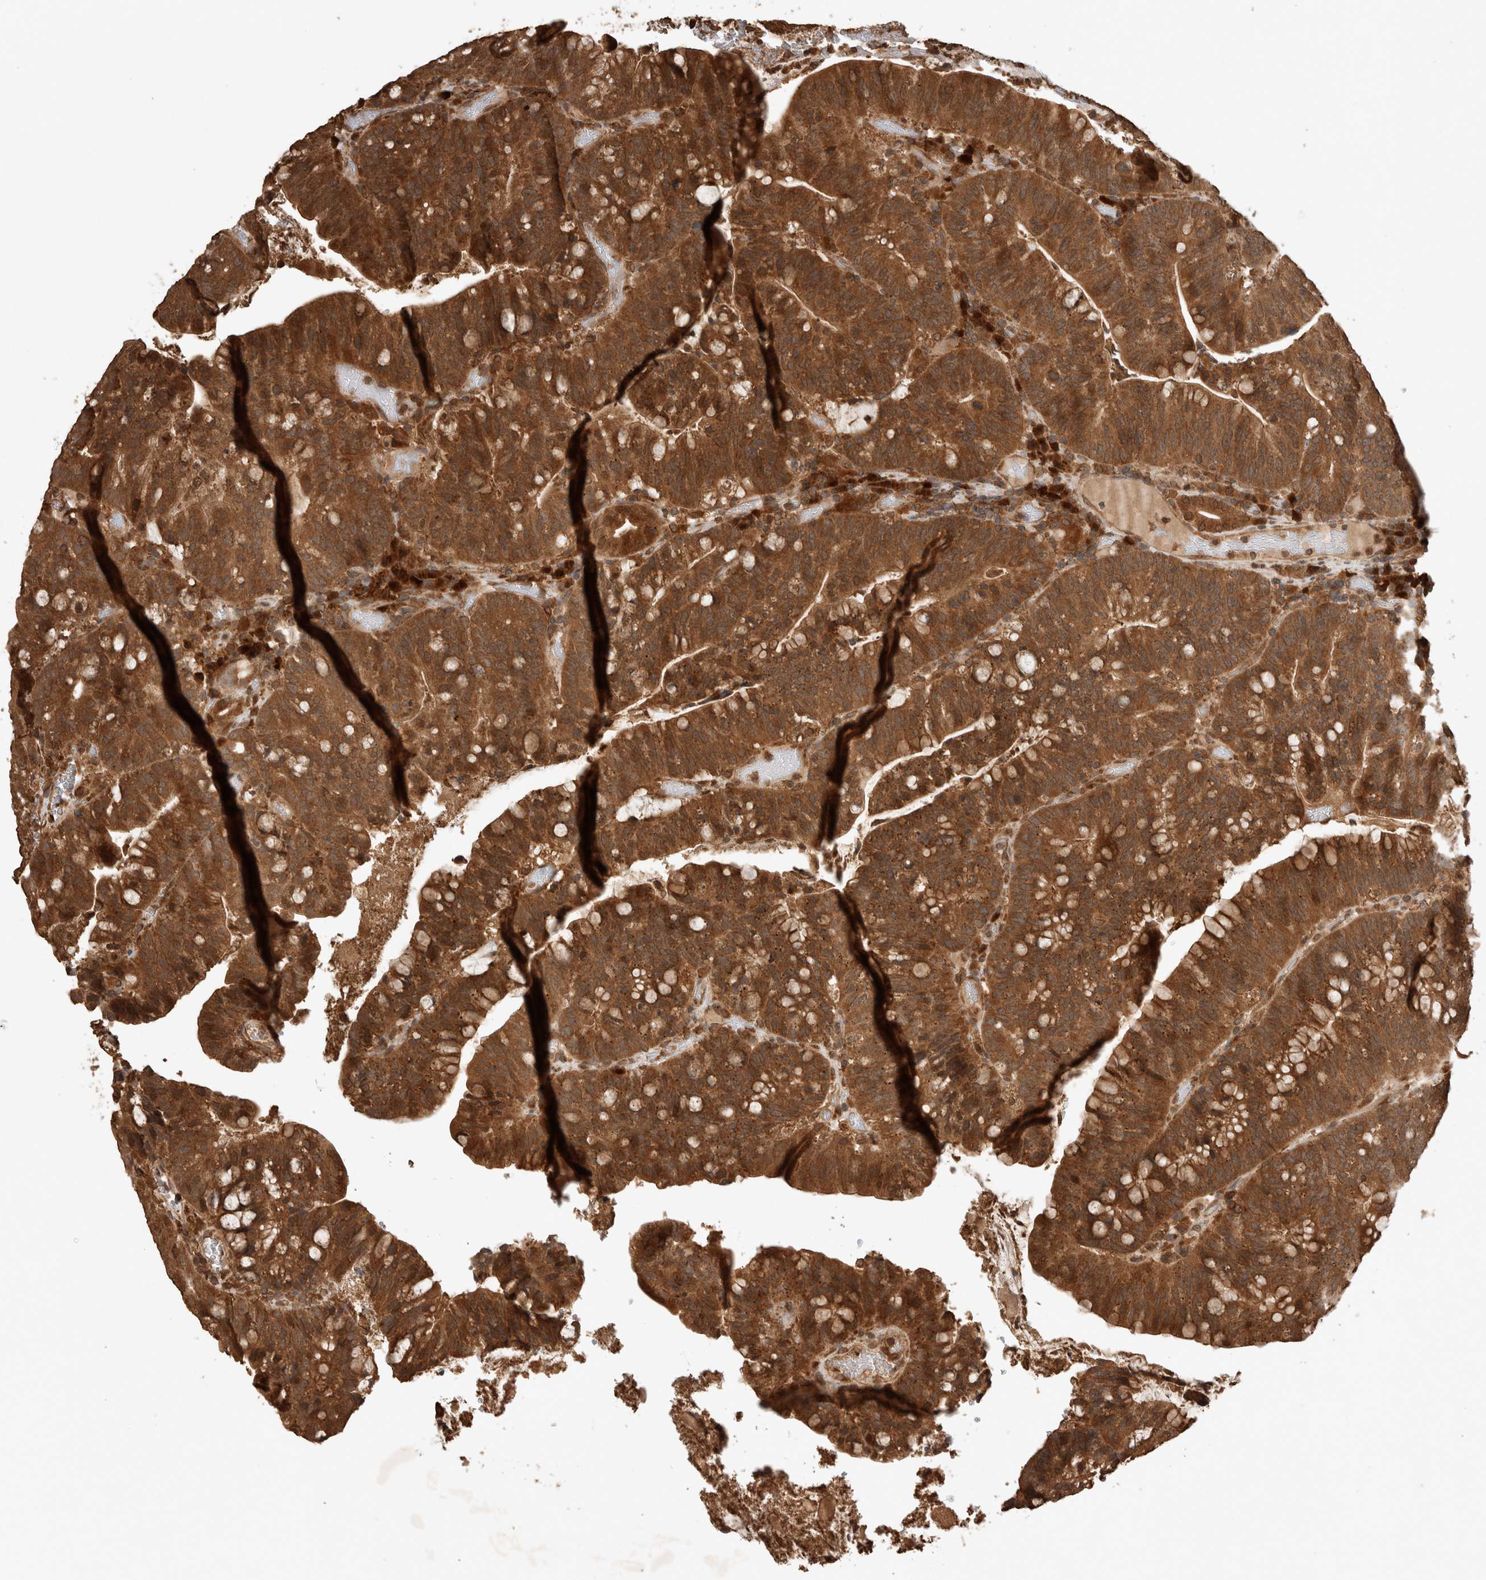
{"staining": {"intensity": "strong", "quantity": ">75%", "location": "cytoplasmic/membranous"}, "tissue": "colorectal cancer", "cell_type": "Tumor cells", "image_type": "cancer", "snomed": [{"axis": "morphology", "description": "Adenocarcinoma, NOS"}, {"axis": "topography", "description": "Colon"}], "caption": "Strong cytoplasmic/membranous expression for a protein is appreciated in about >75% of tumor cells of colorectal cancer (adenocarcinoma) using immunohistochemistry (IHC).", "gene": "OTUD7B", "patient": {"sex": "female", "age": 66}}